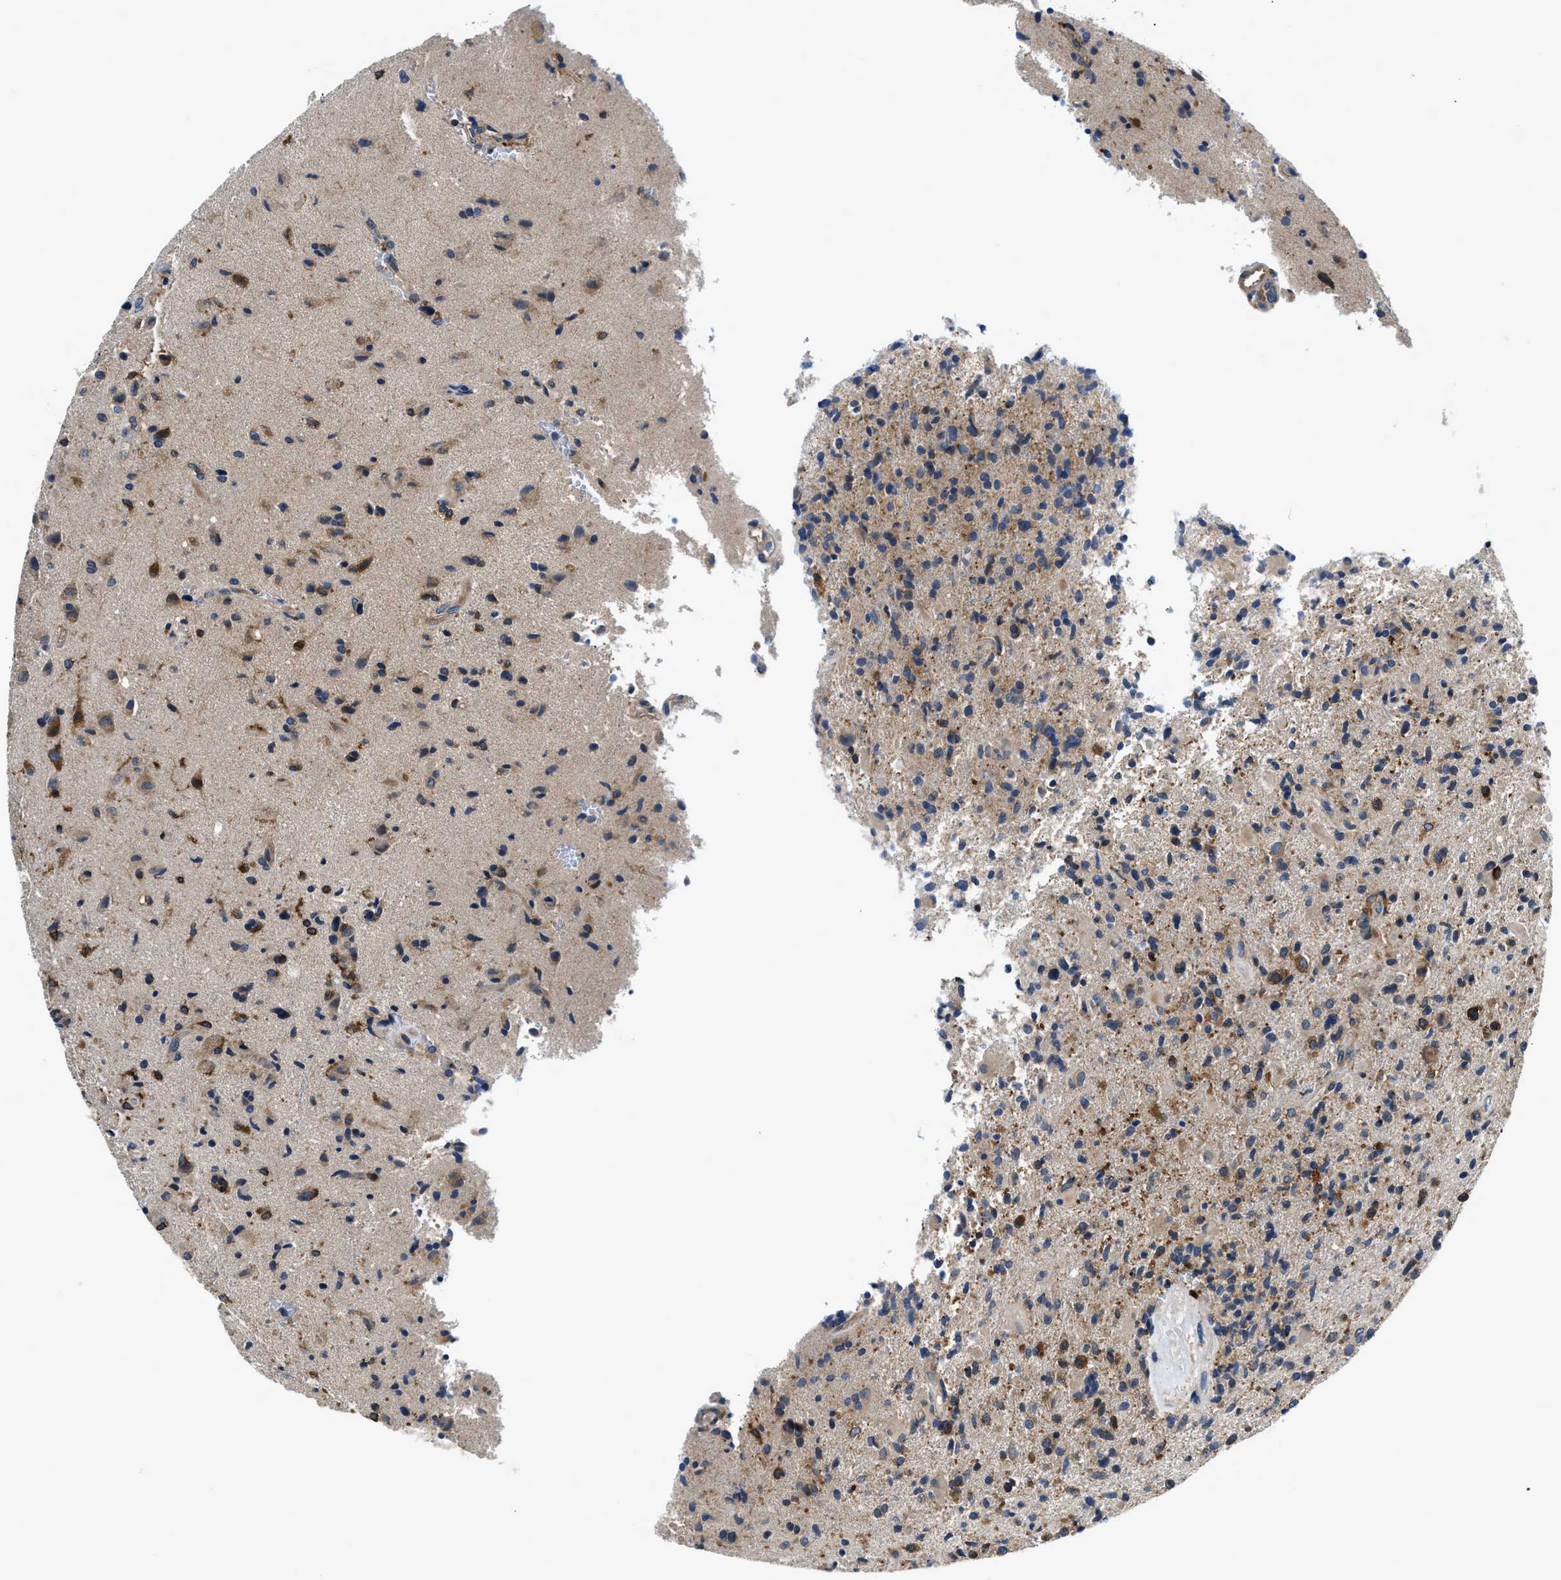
{"staining": {"intensity": "moderate", "quantity": ">75%", "location": "cytoplasmic/membranous"}, "tissue": "glioma", "cell_type": "Tumor cells", "image_type": "cancer", "snomed": [{"axis": "morphology", "description": "Glioma, malignant, High grade"}, {"axis": "topography", "description": "Brain"}], "caption": "Immunohistochemical staining of glioma demonstrates moderate cytoplasmic/membranous protein positivity in approximately >75% of tumor cells.", "gene": "LPIN2", "patient": {"sex": "male", "age": 72}}